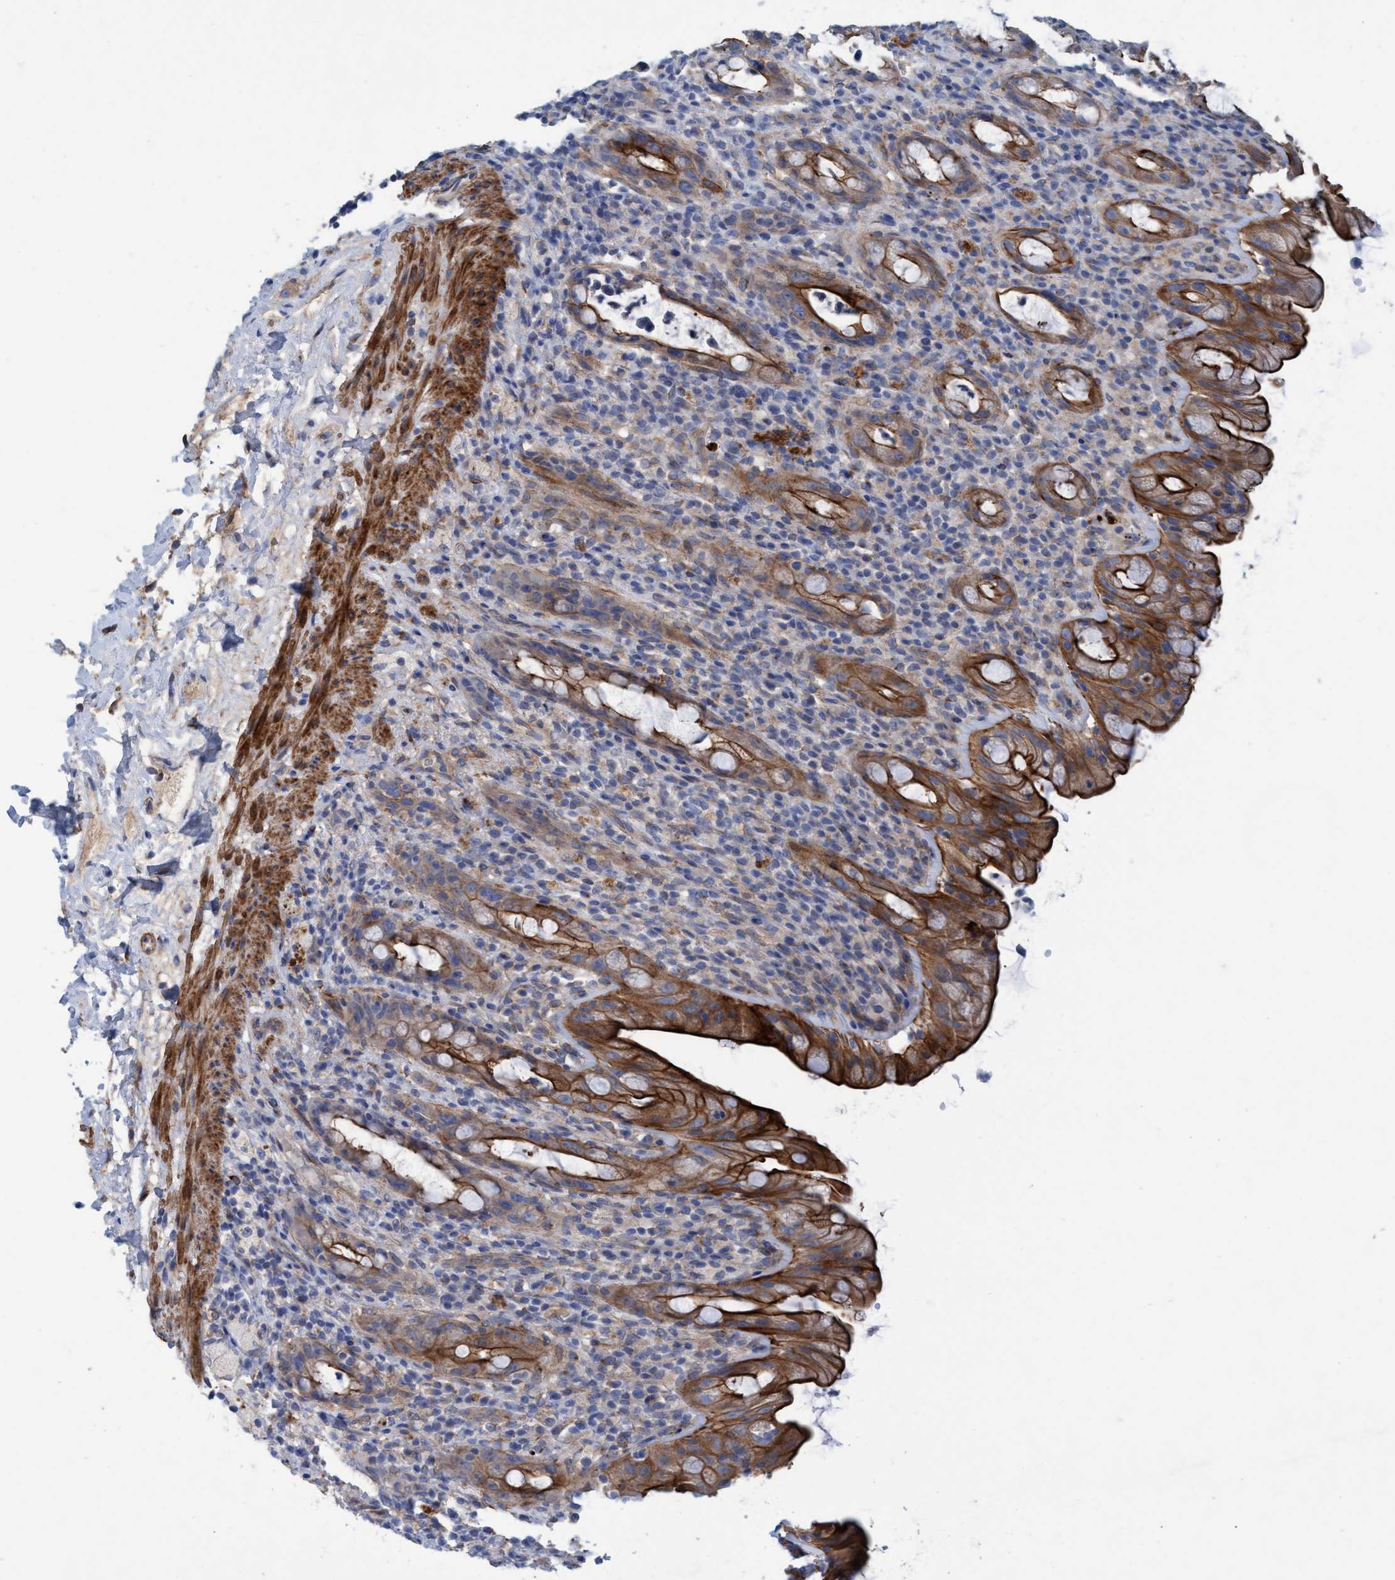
{"staining": {"intensity": "strong", "quantity": "25%-75%", "location": "cytoplasmic/membranous"}, "tissue": "rectum", "cell_type": "Glandular cells", "image_type": "normal", "snomed": [{"axis": "morphology", "description": "Normal tissue, NOS"}, {"axis": "topography", "description": "Rectum"}], "caption": "Immunohistochemical staining of normal rectum exhibits strong cytoplasmic/membranous protein staining in about 25%-75% of glandular cells. (IHC, brightfield microscopy, high magnification).", "gene": "GULP1", "patient": {"sex": "male", "age": 44}}